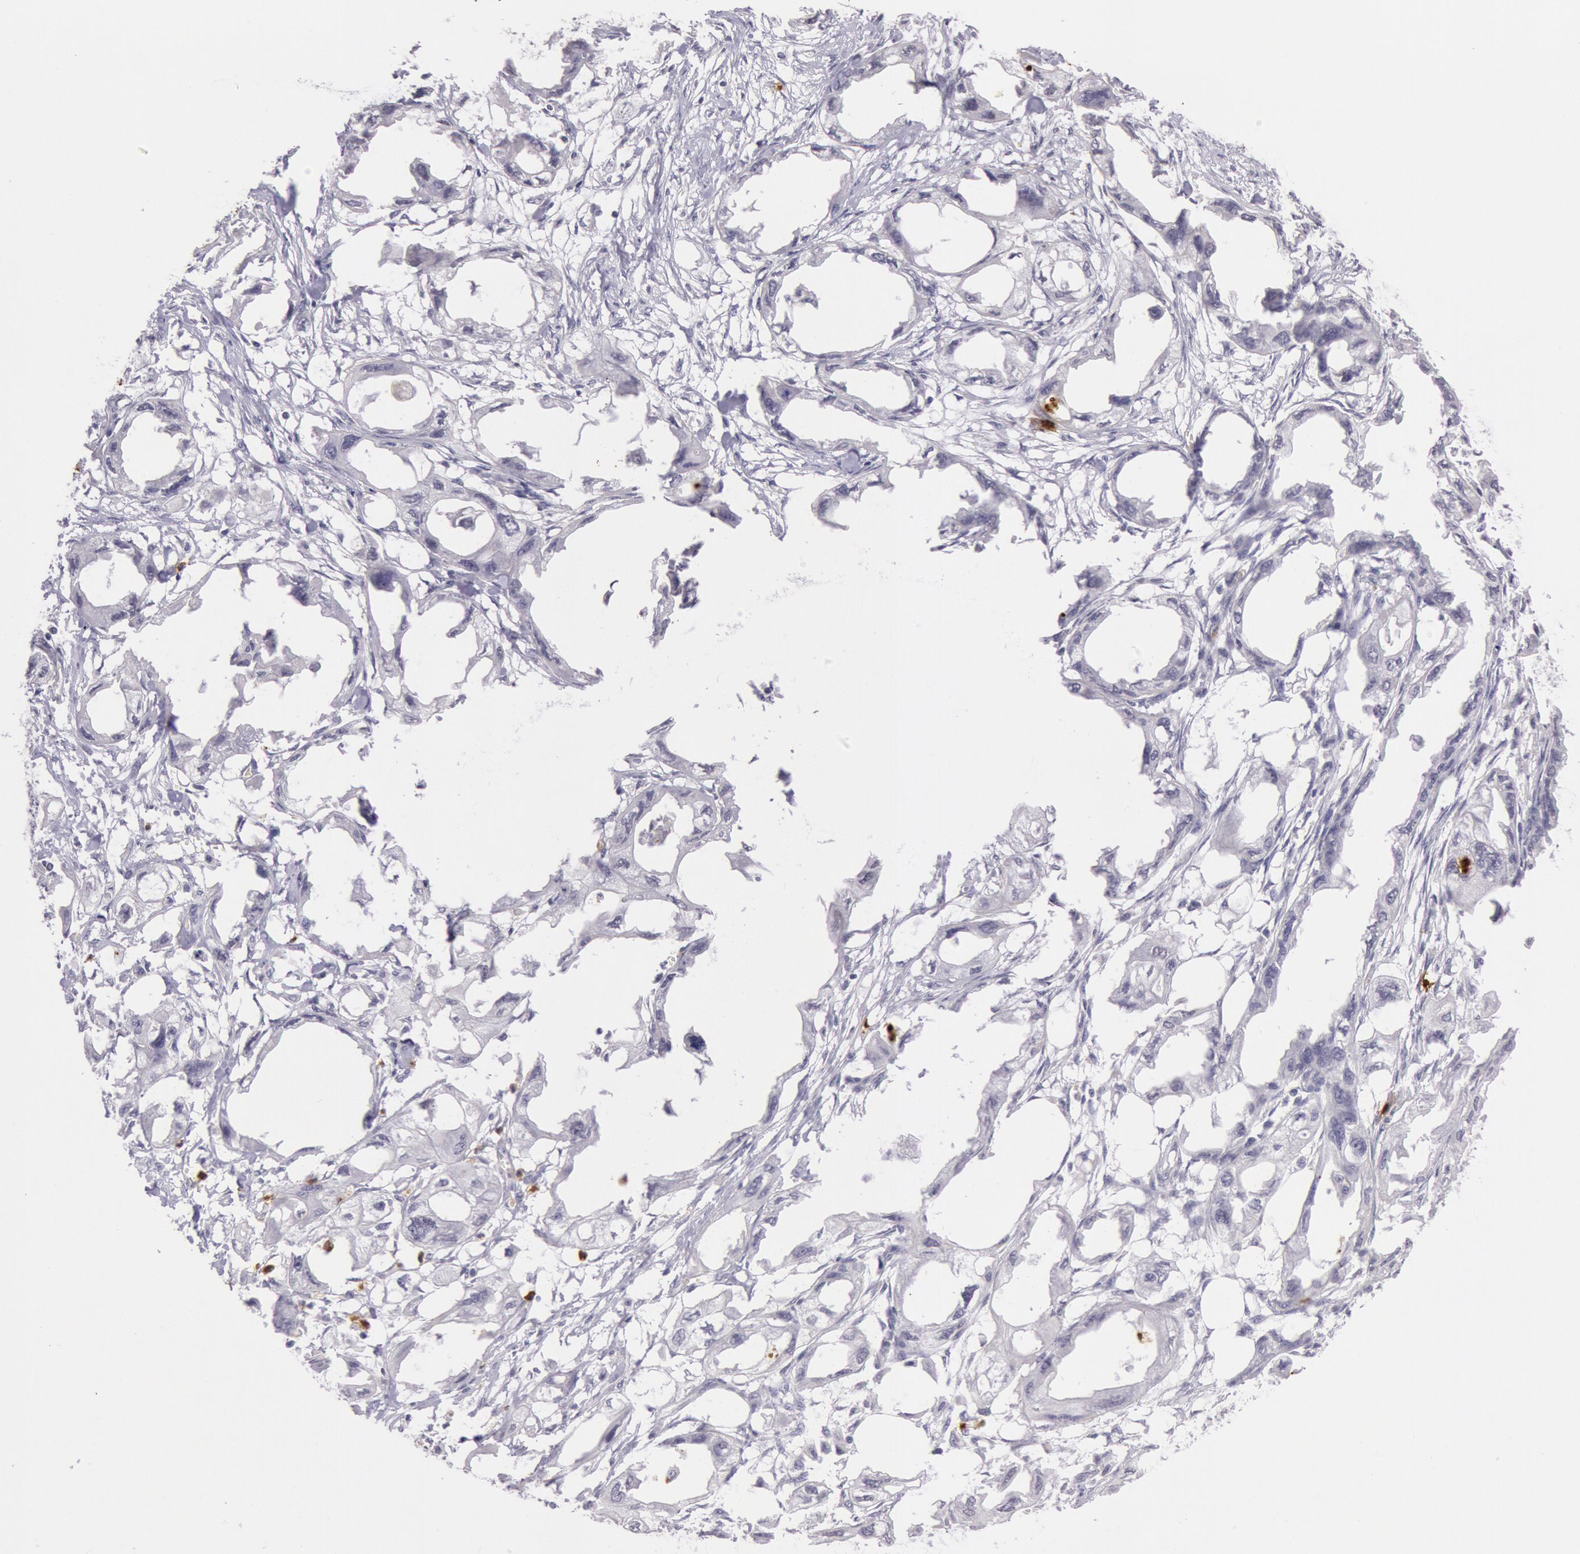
{"staining": {"intensity": "negative", "quantity": "none", "location": "none"}, "tissue": "endometrial cancer", "cell_type": "Tumor cells", "image_type": "cancer", "snomed": [{"axis": "morphology", "description": "Adenocarcinoma, NOS"}, {"axis": "topography", "description": "Endometrium"}], "caption": "DAB (3,3'-diaminobenzidine) immunohistochemical staining of human endometrial cancer (adenocarcinoma) displays no significant expression in tumor cells.", "gene": "KDM6A", "patient": {"sex": "female", "age": 67}}